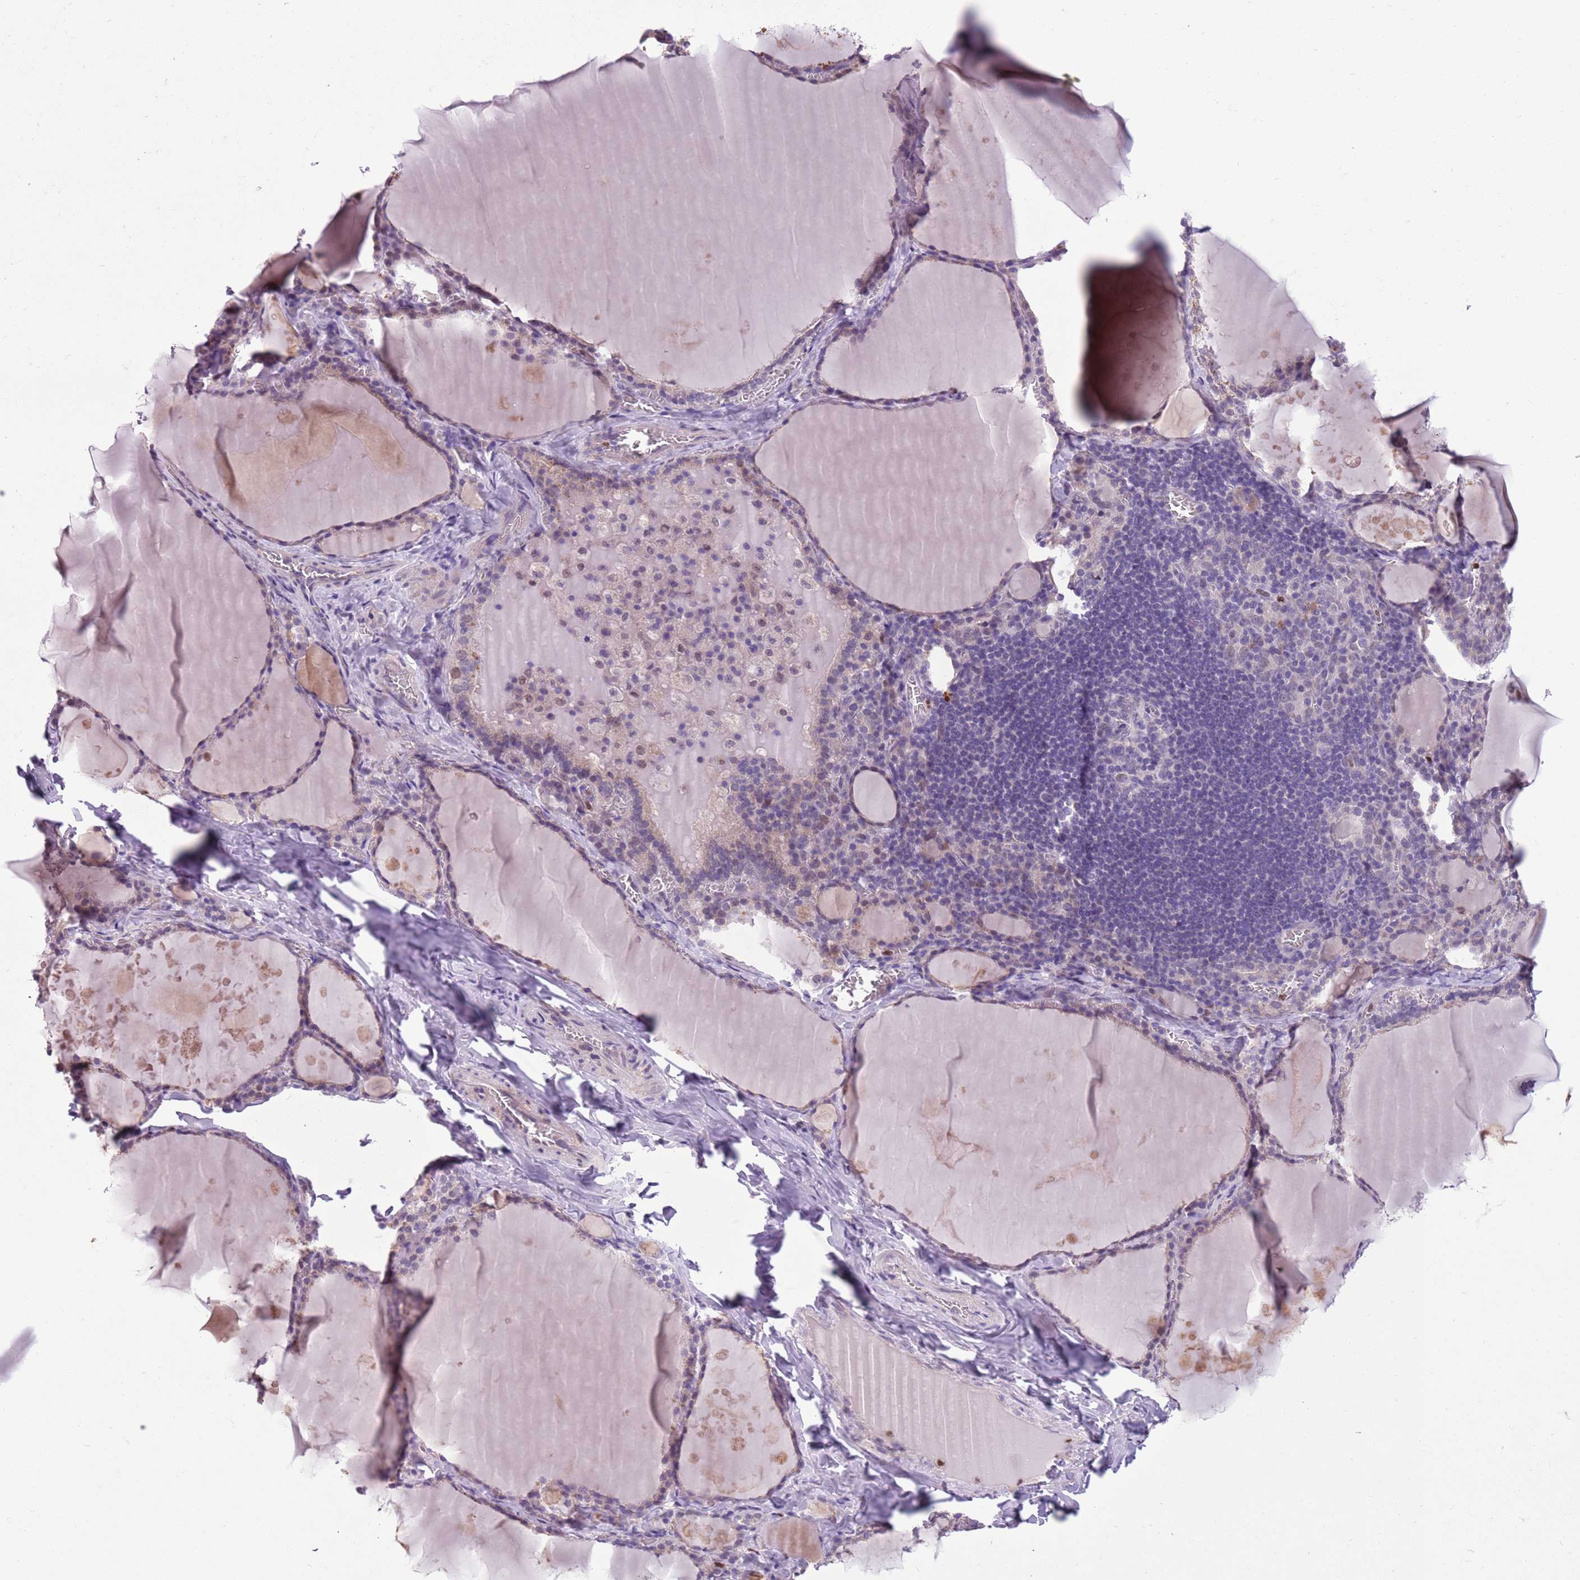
{"staining": {"intensity": "weak", "quantity": "<25%", "location": "cytoplasmic/membranous"}, "tissue": "thyroid gland", "cell_type": "Glandular cells", "image_type": "normal", "snomed": [{"axis": "morphology", "description": "Normal tissue, NOS"}, {"axis": "topography", "description": "Thyroid gland"}], "caption": "DAB (3,3'-diaminobenzidine) immunohistochemical staining of benign thyroid gland demonstrates no significant staining in glandular cells.", "gene": "ADCY7", "patient": {"sex": "male", "age": 56}}